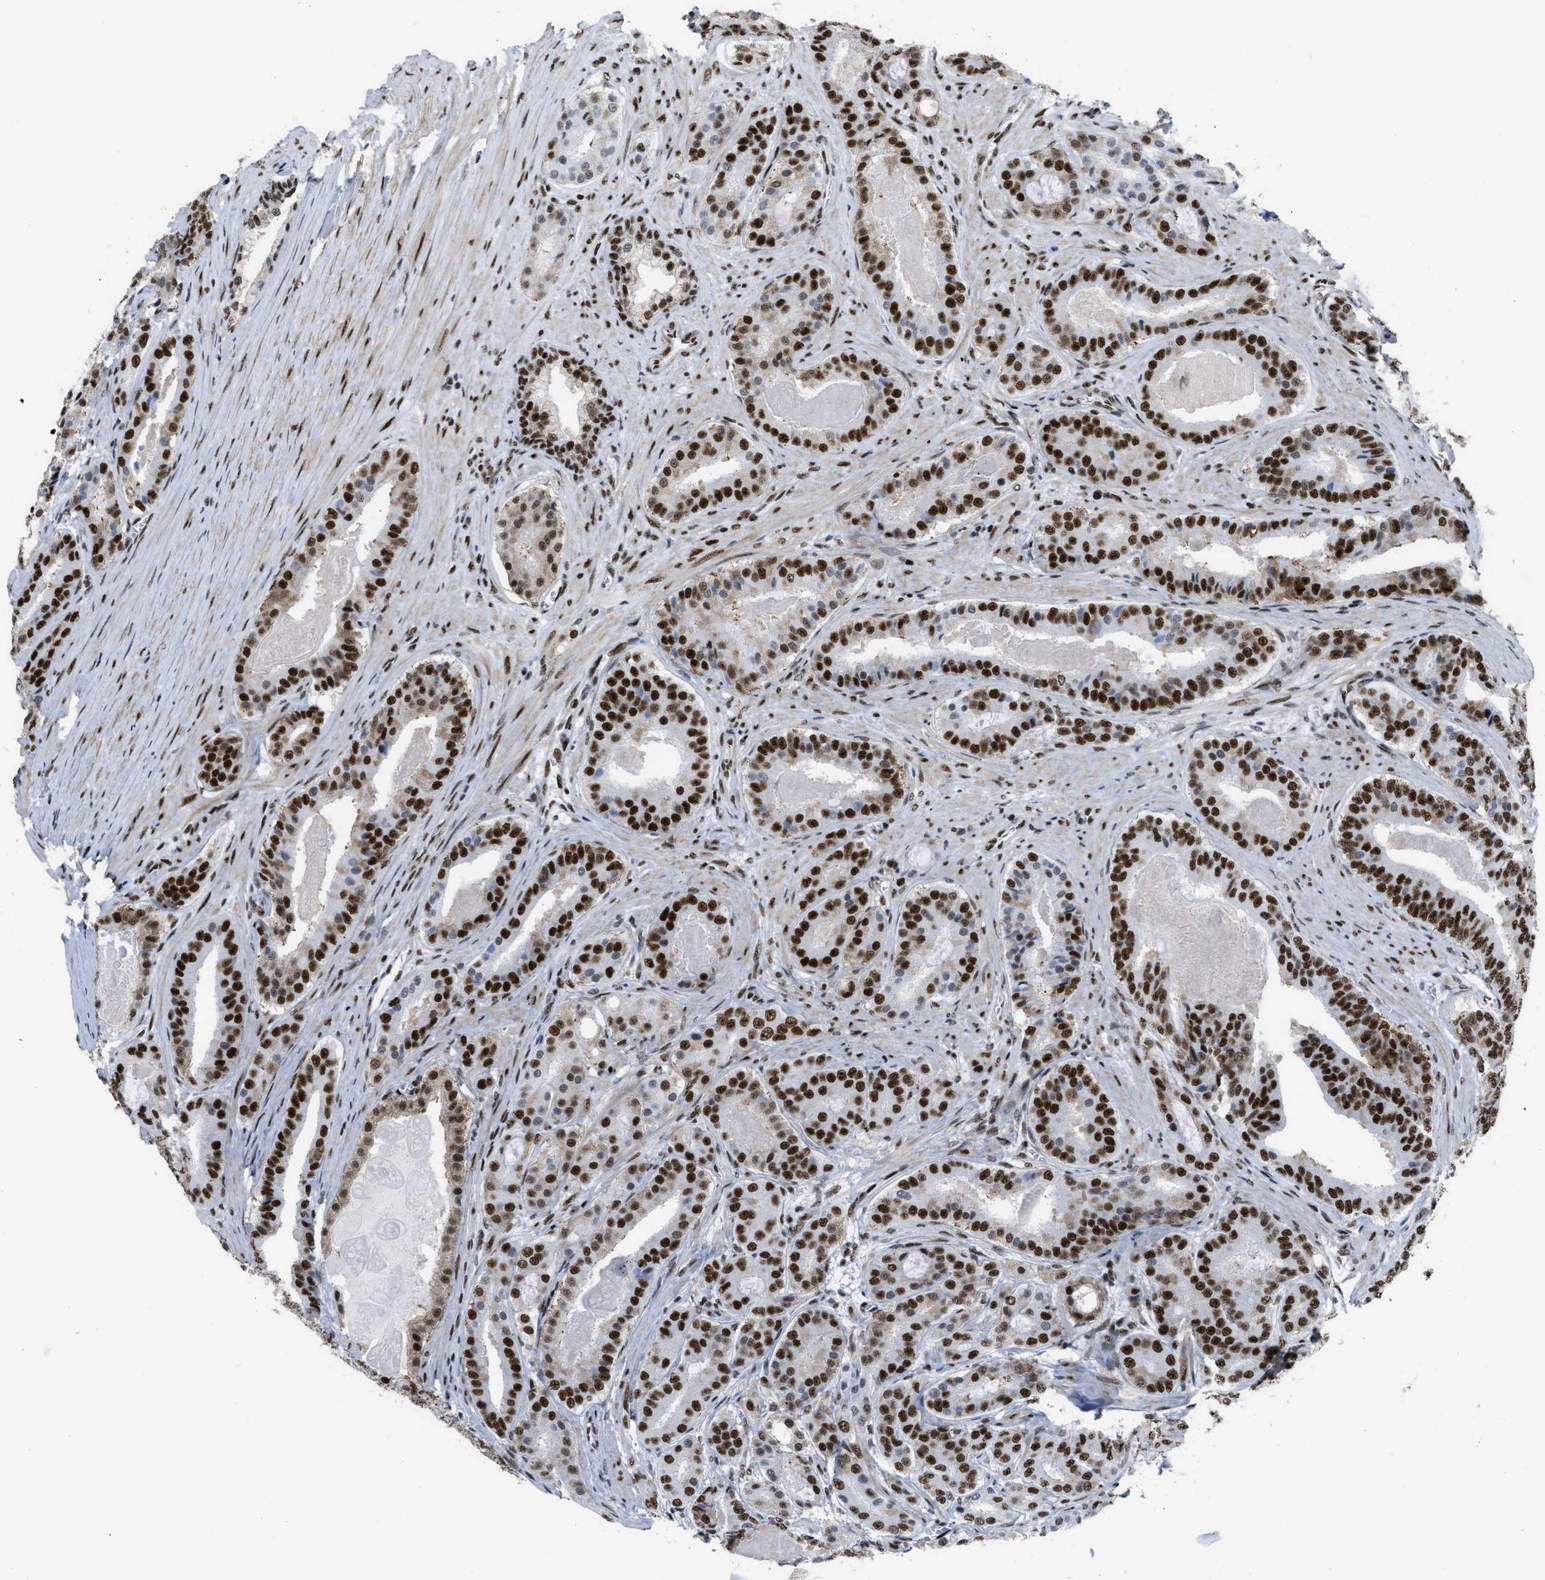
{"staining": {"intensity": "strong", "quantity": ">75%", "location": "nuclear"}, "tissue": "prostate cancer", "cell_type": "Tumor cells", "image_type": "cancer", "snomed": [{"axis": "morphology", "description": "Adenocarcinoma, High grade"}, {"axis": "topography", "description": "Prostate"}], "caption": "IHC of prostate cancer (adenocarcinoma (high-grade)) demonstrates high levels of strong nuclear positivity in about >75% of tumor cells.", "gene": "ZNF207", "patient": {"sex": "male", "age": 60}}